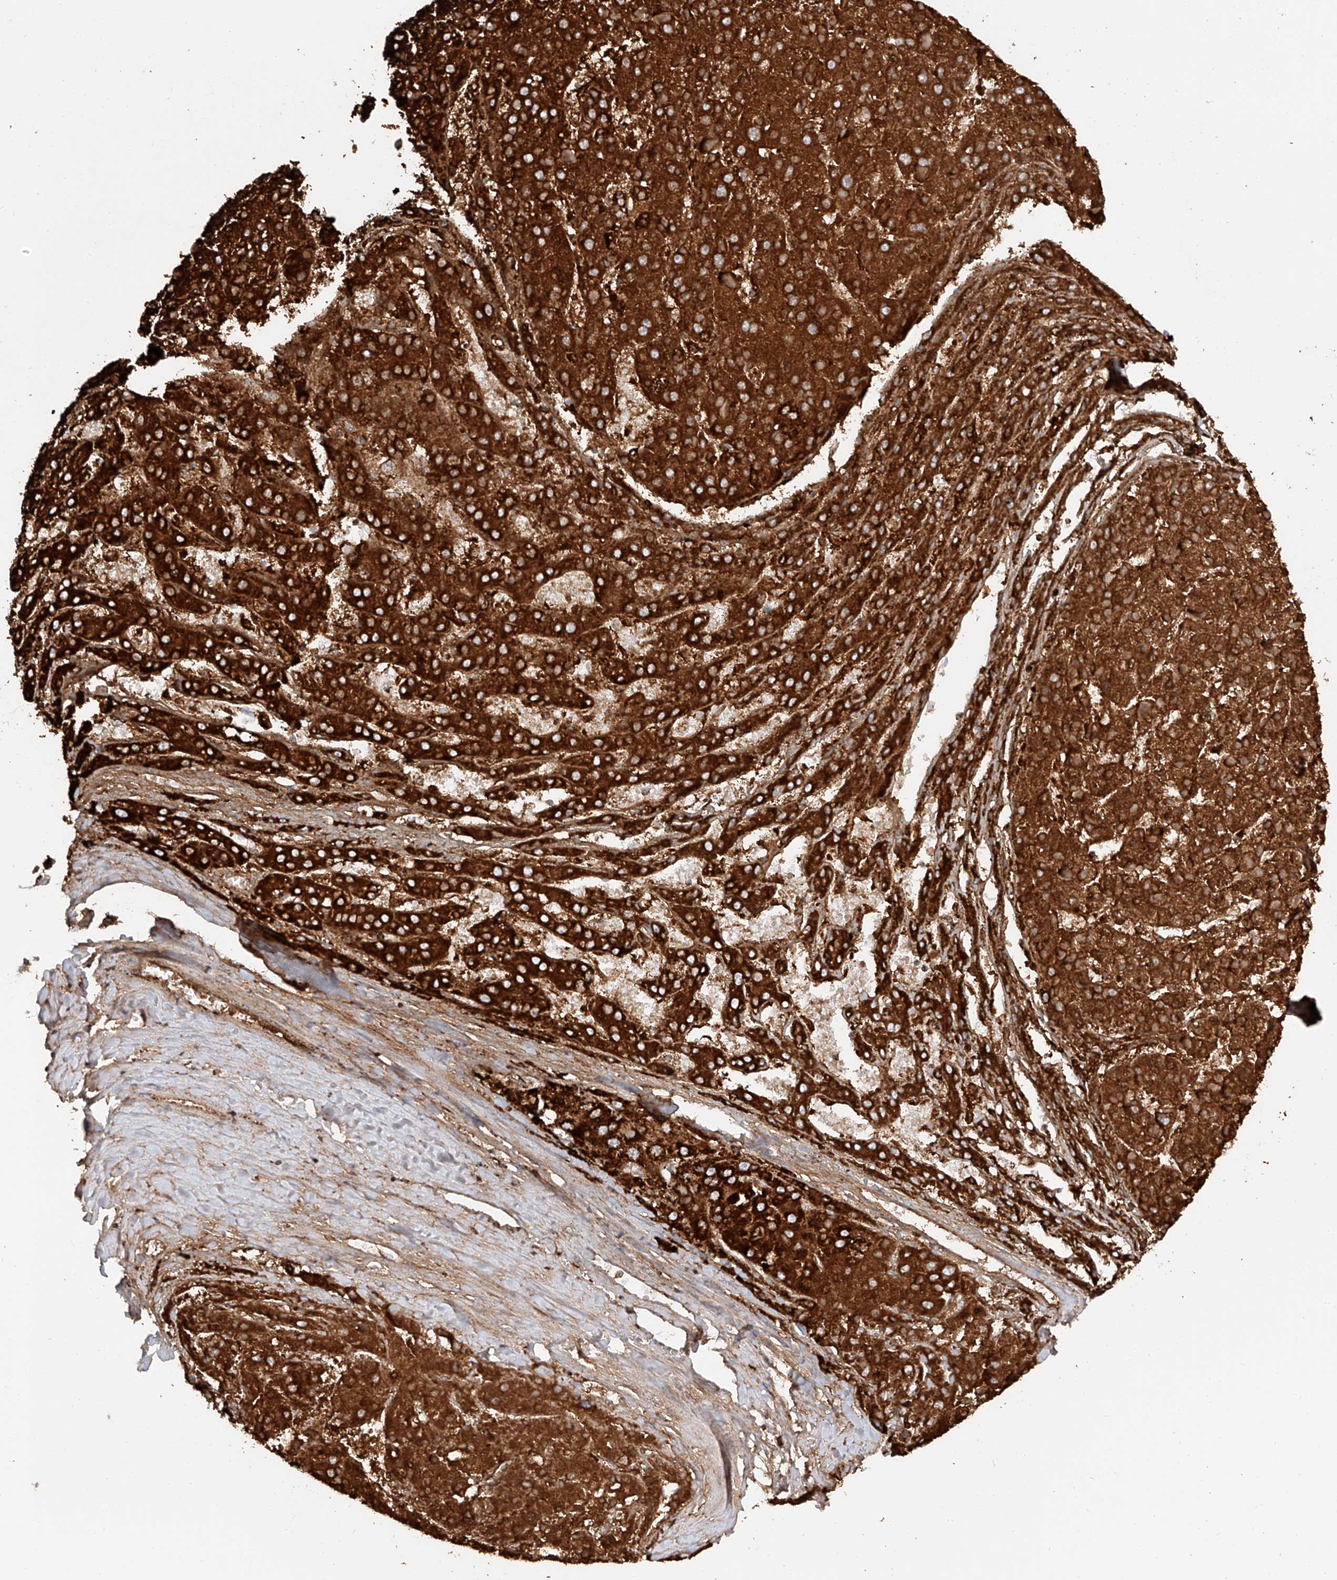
{"staining": {"intensity": "strong", "quantity": ">75%", "location": "cytoplasmic/membranous"}, "tissue": "liver cancer", "cell_type": "Tumor cells", "image_type": "cancer", "snomed": [{"axis": "morphology", "description": "Carcinoma, Hepatocellular, NOS"}, {"axis": "topography", "description": "Liver"}], "caption": "Immunohistochemical staining of human liver cancer (hepatocellular carcinoma) reveals high levels of strong cytoplasmic/membranous protein positivity in approximately >75% of tumor cells.", "gene": "TTC27", "patient": {"sex": "female", "age": 73}}